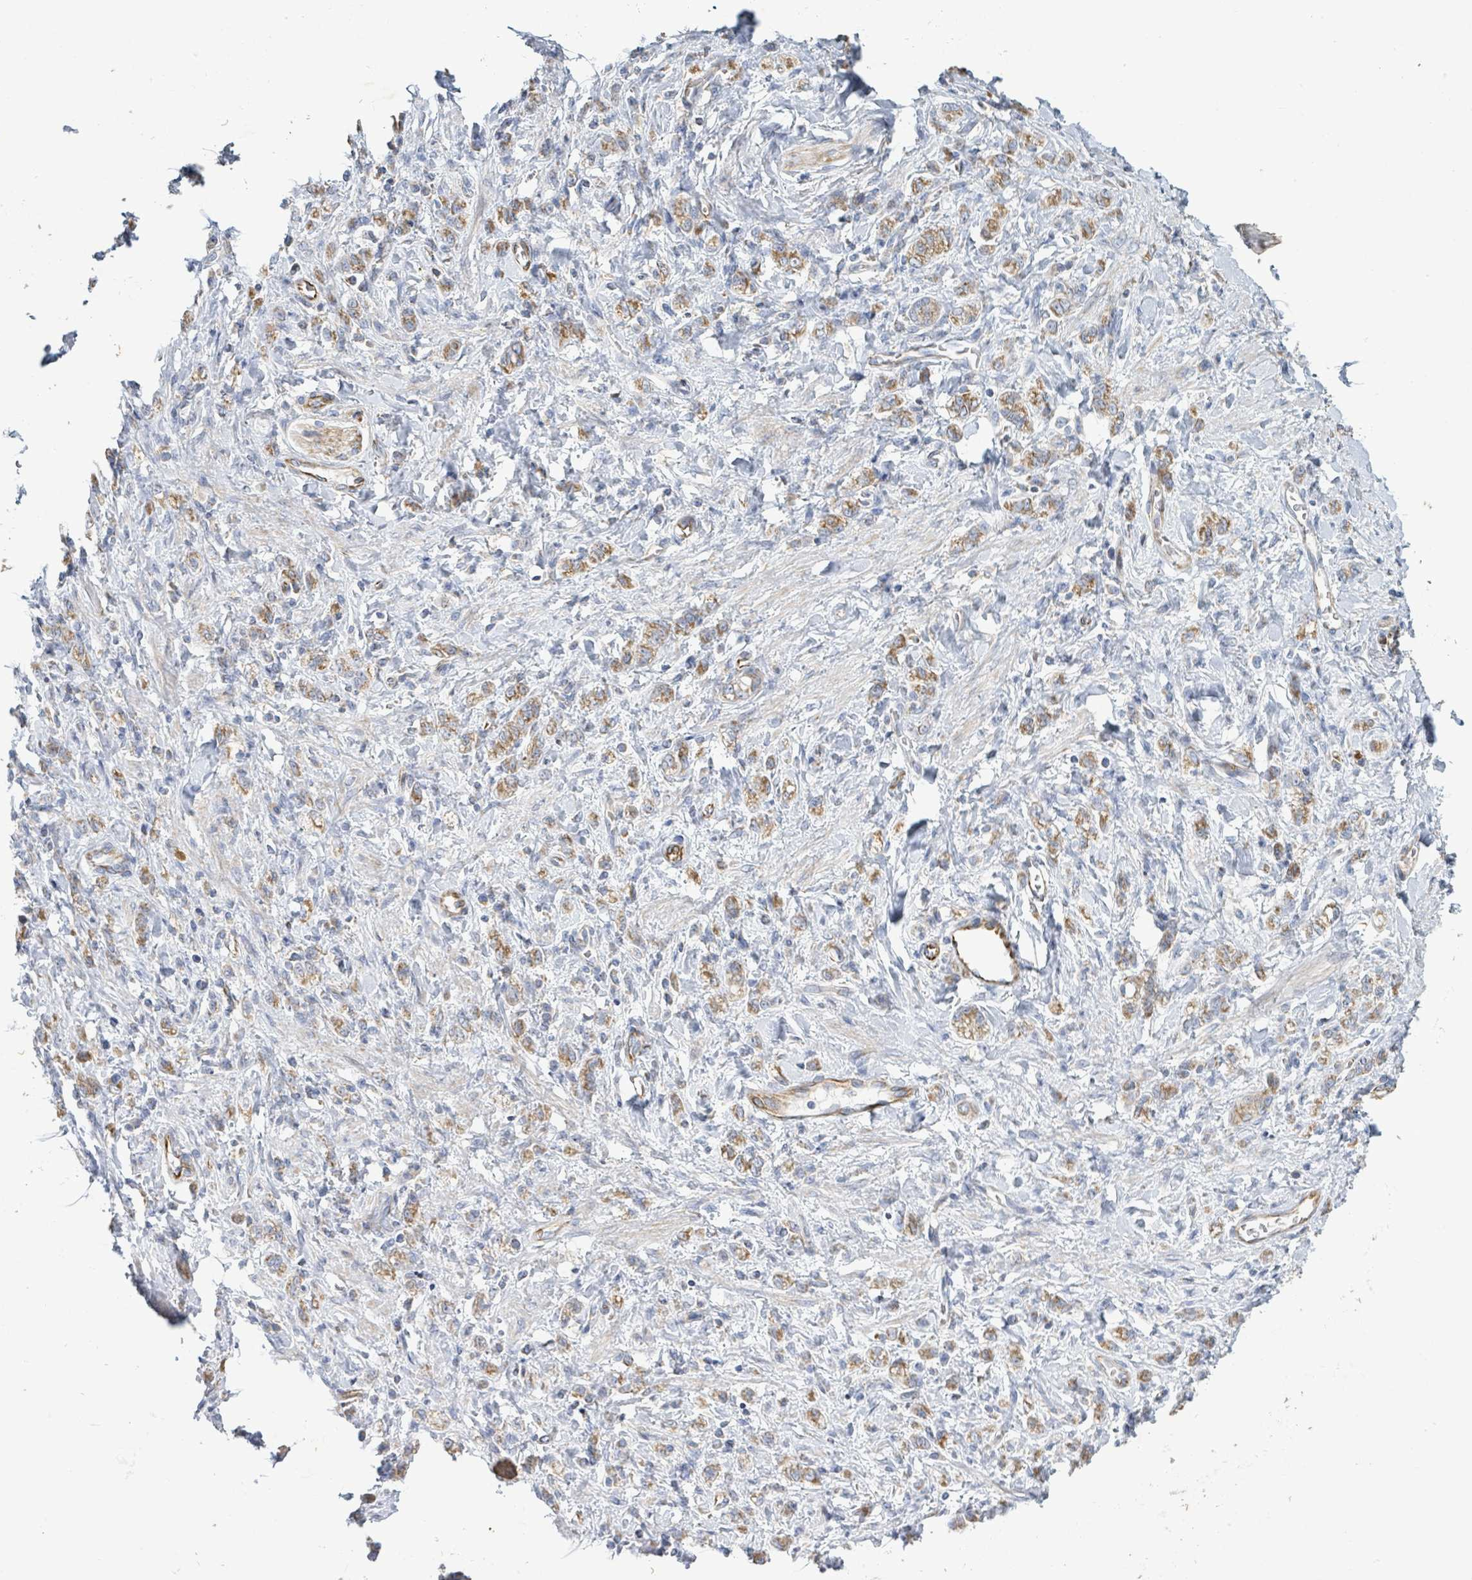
{"staining": {"intensity": "moderate", "quantity": ">75%", "location": "cytoplasmic/membranous"}, "tissue": "stomach cancer", "cell_type": "Tumor cells", "image_type": "cancer", "snomed": [{"axis": "morphology", "description": "Adenocarcinoma, NOS"}, {"axis": "topography", "description": "Stomach"}], "caption": "Human adenocarcinoma (stomach) stained with a protein marker exhibits moderate staining in tumor cells.", "gene": "ALG12", "patient": {"sex": "male", "age": 77}}